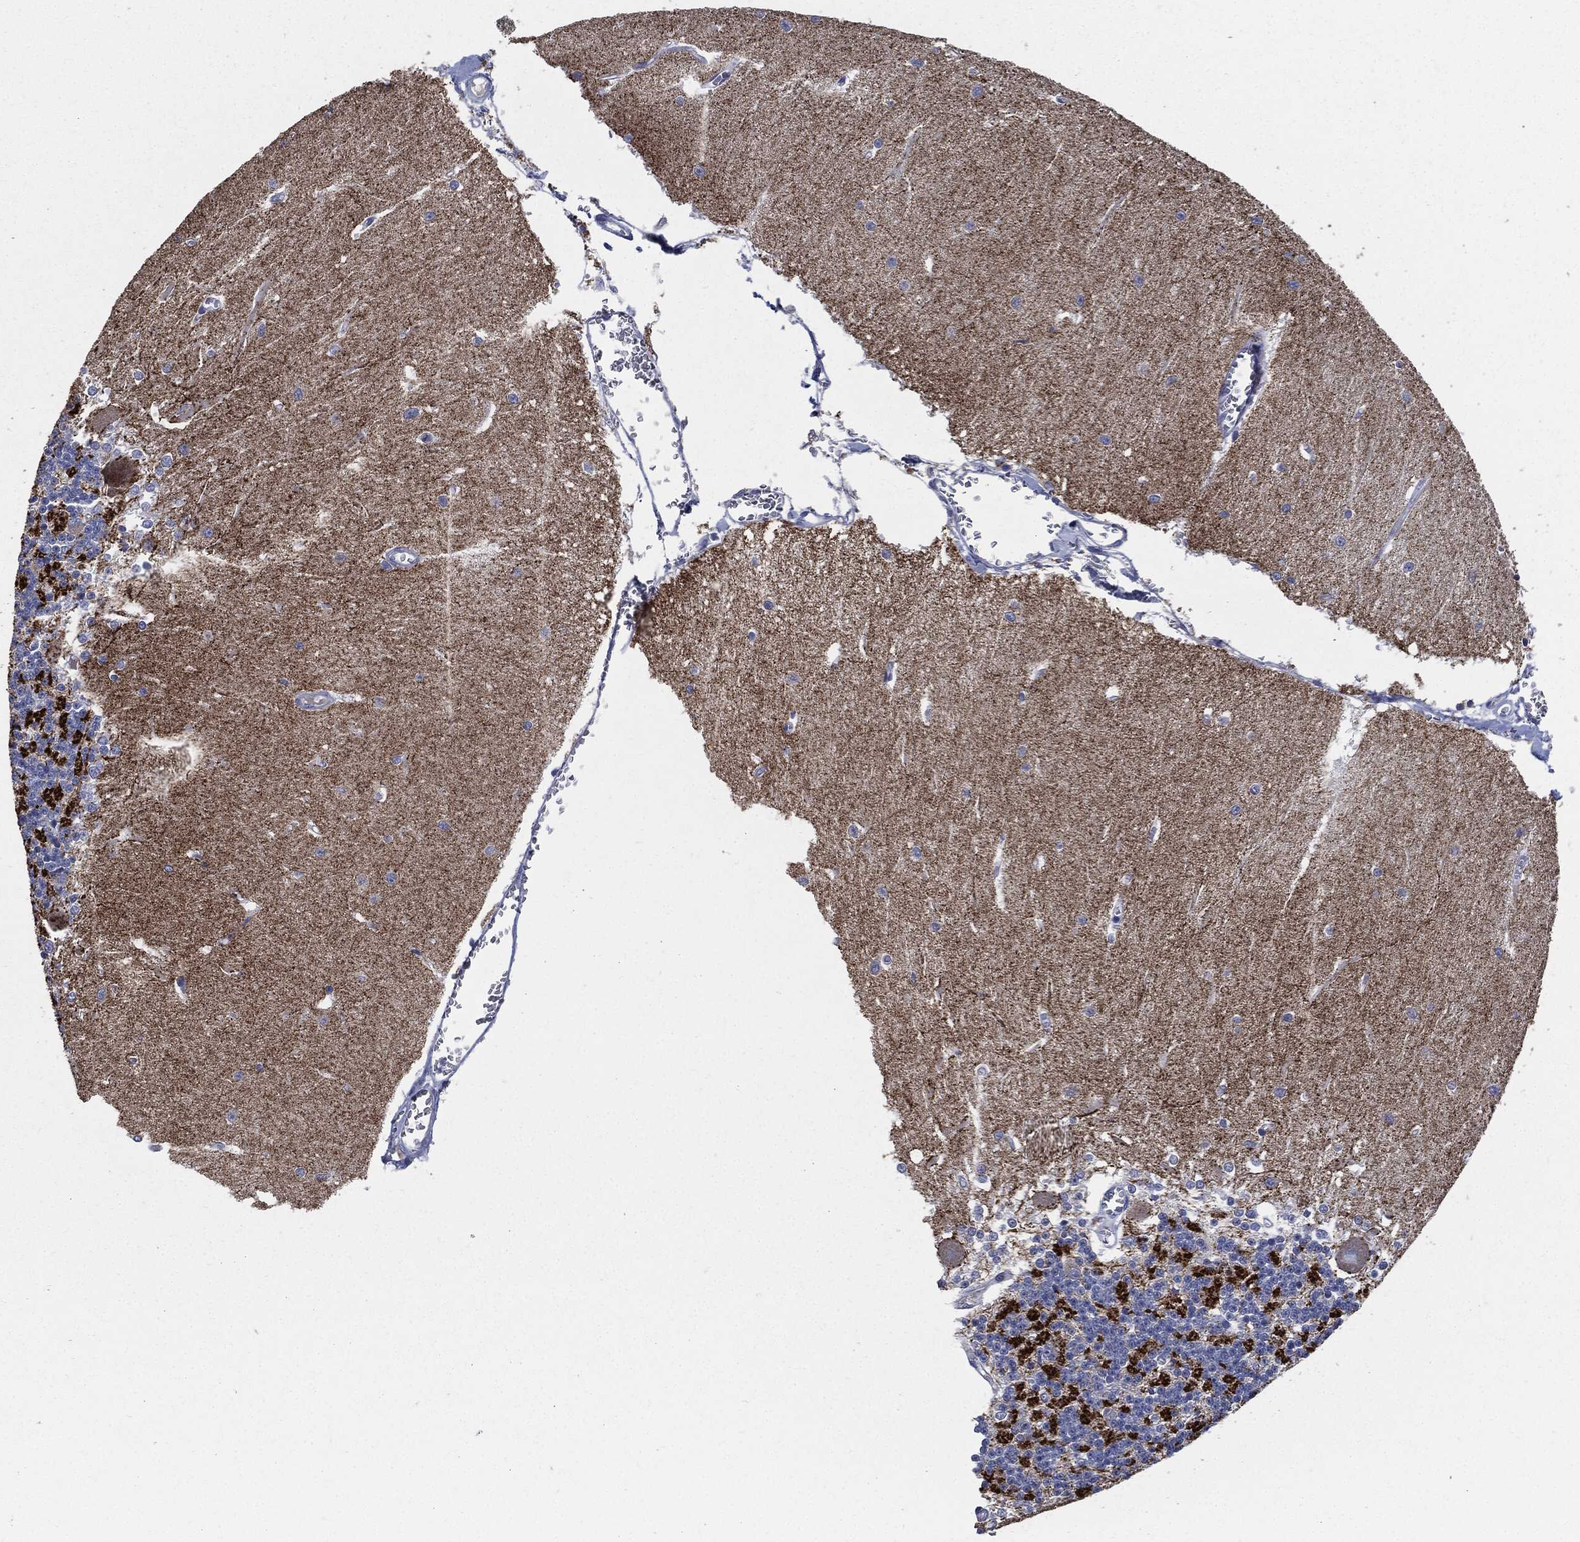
{"staining": {"intensity": "negative", "quantity": "none", "location": "none"}, "tissue": "cerebellum", "cell_type": "Cells in granular layer", "image_type": "normal", "snomed": [{"axis": "morphology", "description": "Normal tissue, NOS"}, {"axis": "topography", "description": "Cerebellum"}], "caption": "Immunohistochemical staining of normal cerebellum shows no significant positivity in cells in granular layer. The staining was performed using DAB (3,3'-diaminobenzidine) to visualize the protein expression in brown, while the nuclei were stained in blue with hematoxylin (Magnification: 20x).", "gene": "CD27", "patient": {"sex": "male", "age": 37}}